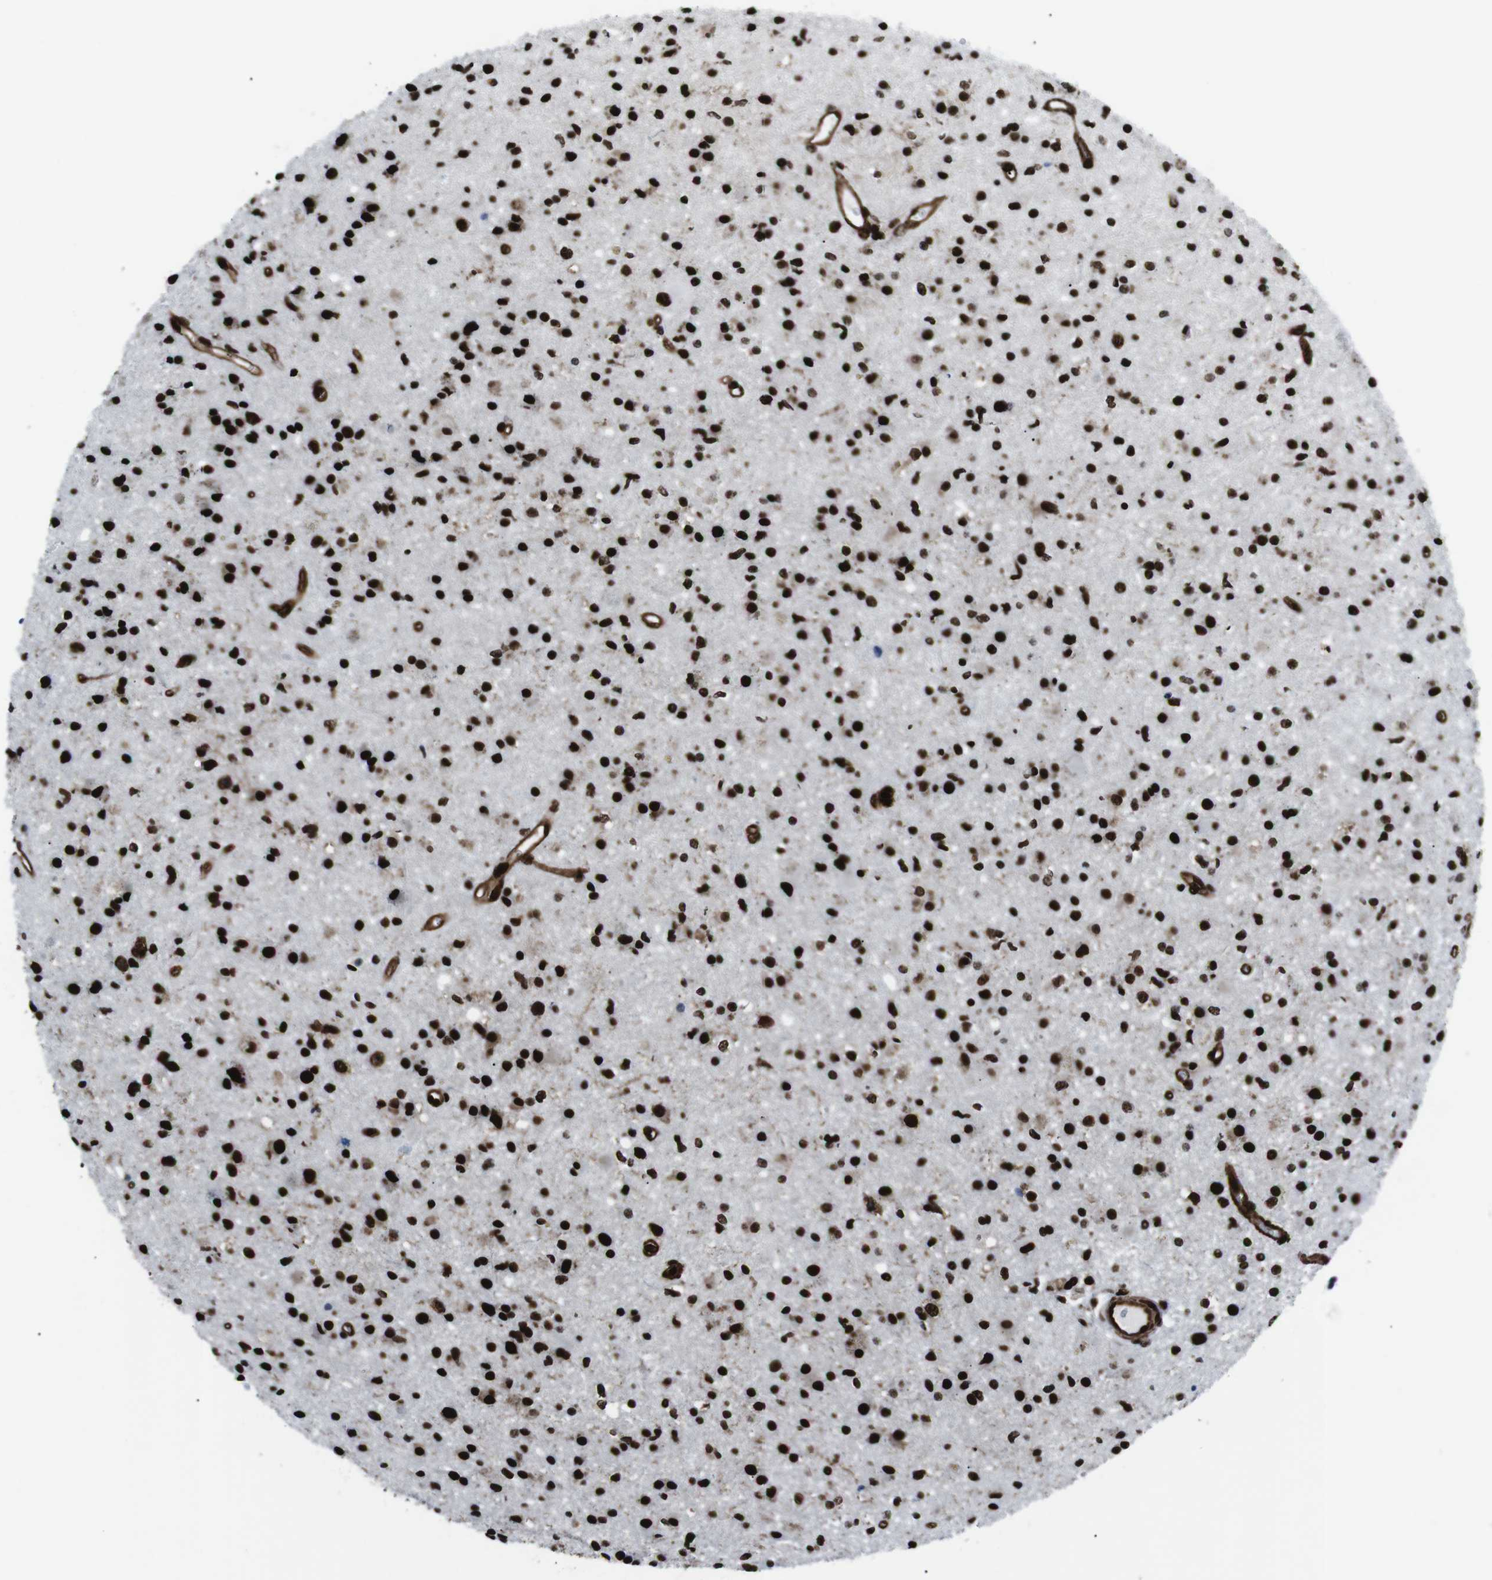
{"staining": {"intensity": "strong", "quantity": ">75%", "location": "nuclear"}, "tissue": "glioma", "cell_type": "Tumor cells", "image_type": "cancer", "snomed": [{"axis": "morphology", "description": "Glioma, malignant, High grade"}, {"axis": "topography", "description": "Brain"}], "caption": "This image displays malignant high-grade glioma stained with immunohistochemistry to label a protein in brown. The nuclear of tumor cells show strong positivity for the protein. Nuclei are counter-stained blue.", "gene": "HNRNPU", "patient": {"sex": "male", "age": 33}}